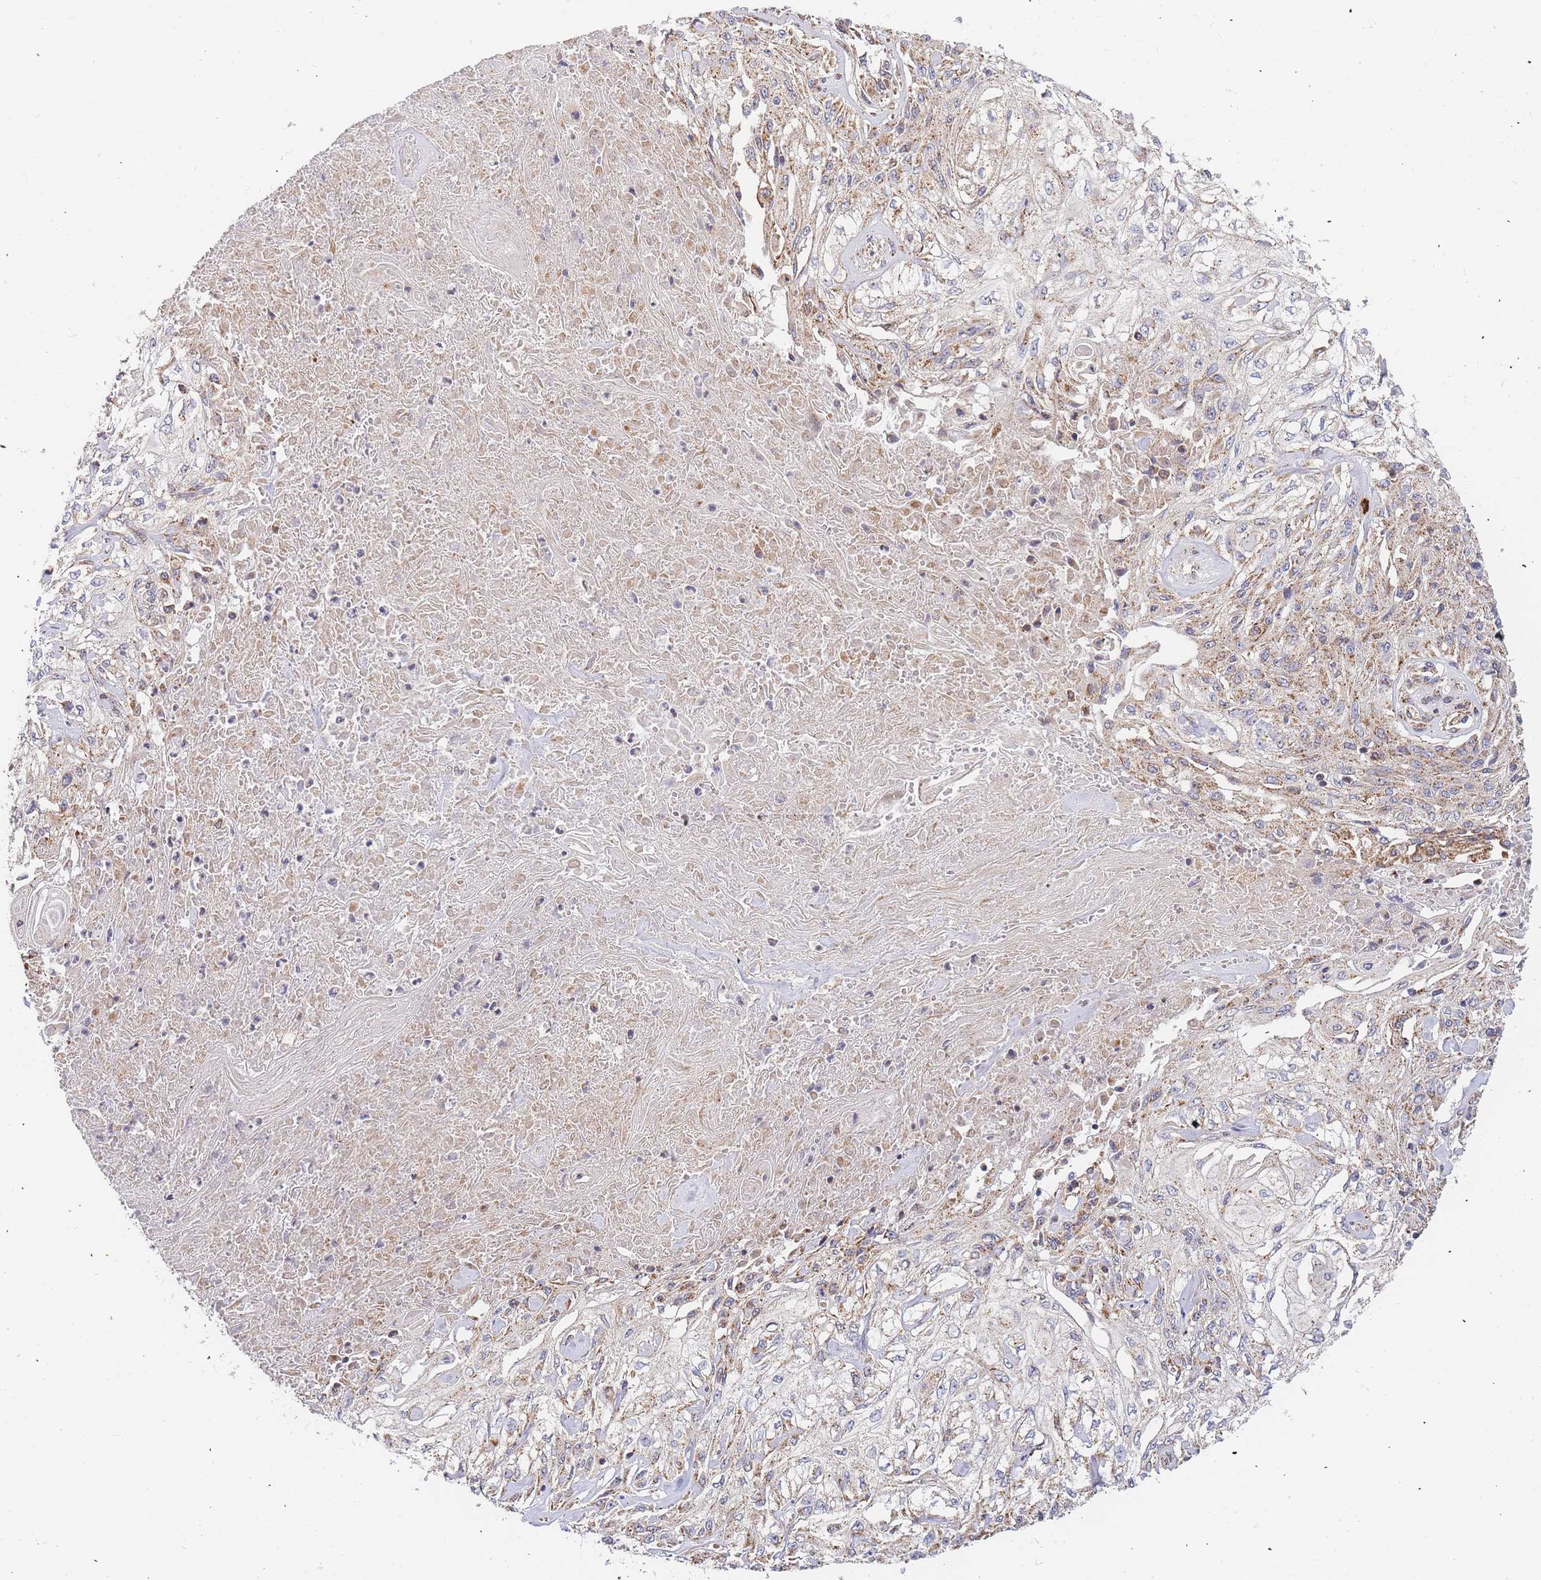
{"staining": {"intensity": "moderate", "quantity": "25%-75%", "location": "cytoplasmic/membranous"}, "tissue": "skin cancer", "cell_type": "Tumor cells", "image_type": "cancer", "snomed": [{"axis": "morphology", "description": "Squamous cell carcinoma, NOS"}, {"axis": "morphology", "description": "Squamous cell carcinoma, metastatic, NOS"}, {"axis": "topography", "description": "Skin"}, {"axis": "topography", "description": "Lymph node"}], "caption": "IHC (DAB (3,3'-diaminobenzidine)) staining of skin cancer exhibits moderate cytoplasmic/membranous protein positivity in approximately 25%-75% of tumor cells.", "gene": "ADCY9", "patient": {"sex": "male", "age": 75}}